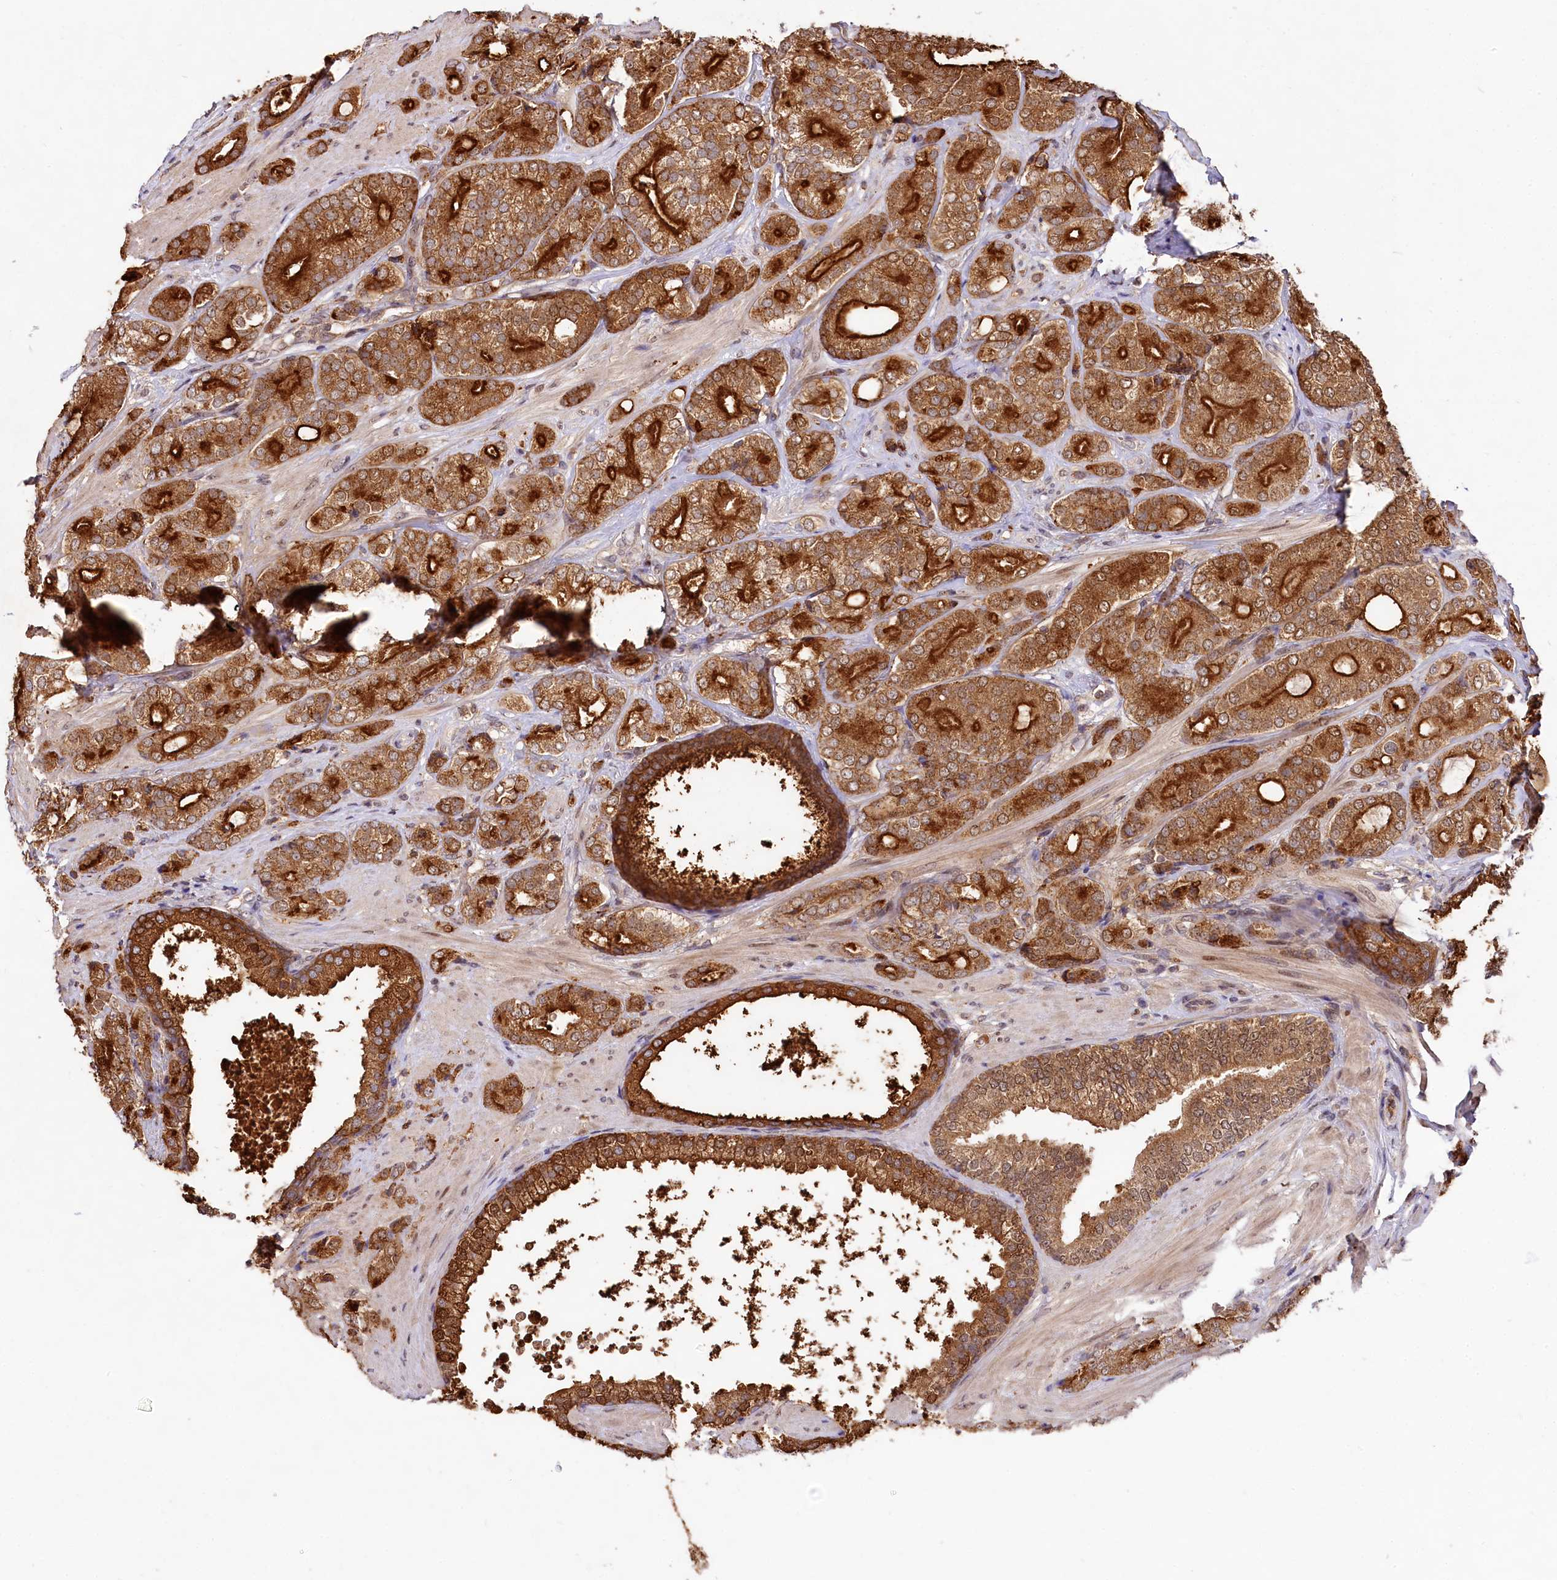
{"staining": {"intensity": "strong", "quantity": ">75%", "location": "cytoplasmic/membranous"}, "tissue": "prostate cancer", "cell_type": "Tumor cells", "image_type": "cancer", "snomed": [{"axis": "morphology", "description": "Adenocarcinoma, High grade"}, {"axis": "topography", "description": "Prostate"}], "caption": "Tumor cells exhibit high levels of strong cytoplasmic/membranous positivity in about >75% of cells in prostate cancer (adenocarcinoma (high-grade)).", "gene": "RRP8", "patient": {"sex": "male", "age": 60}}